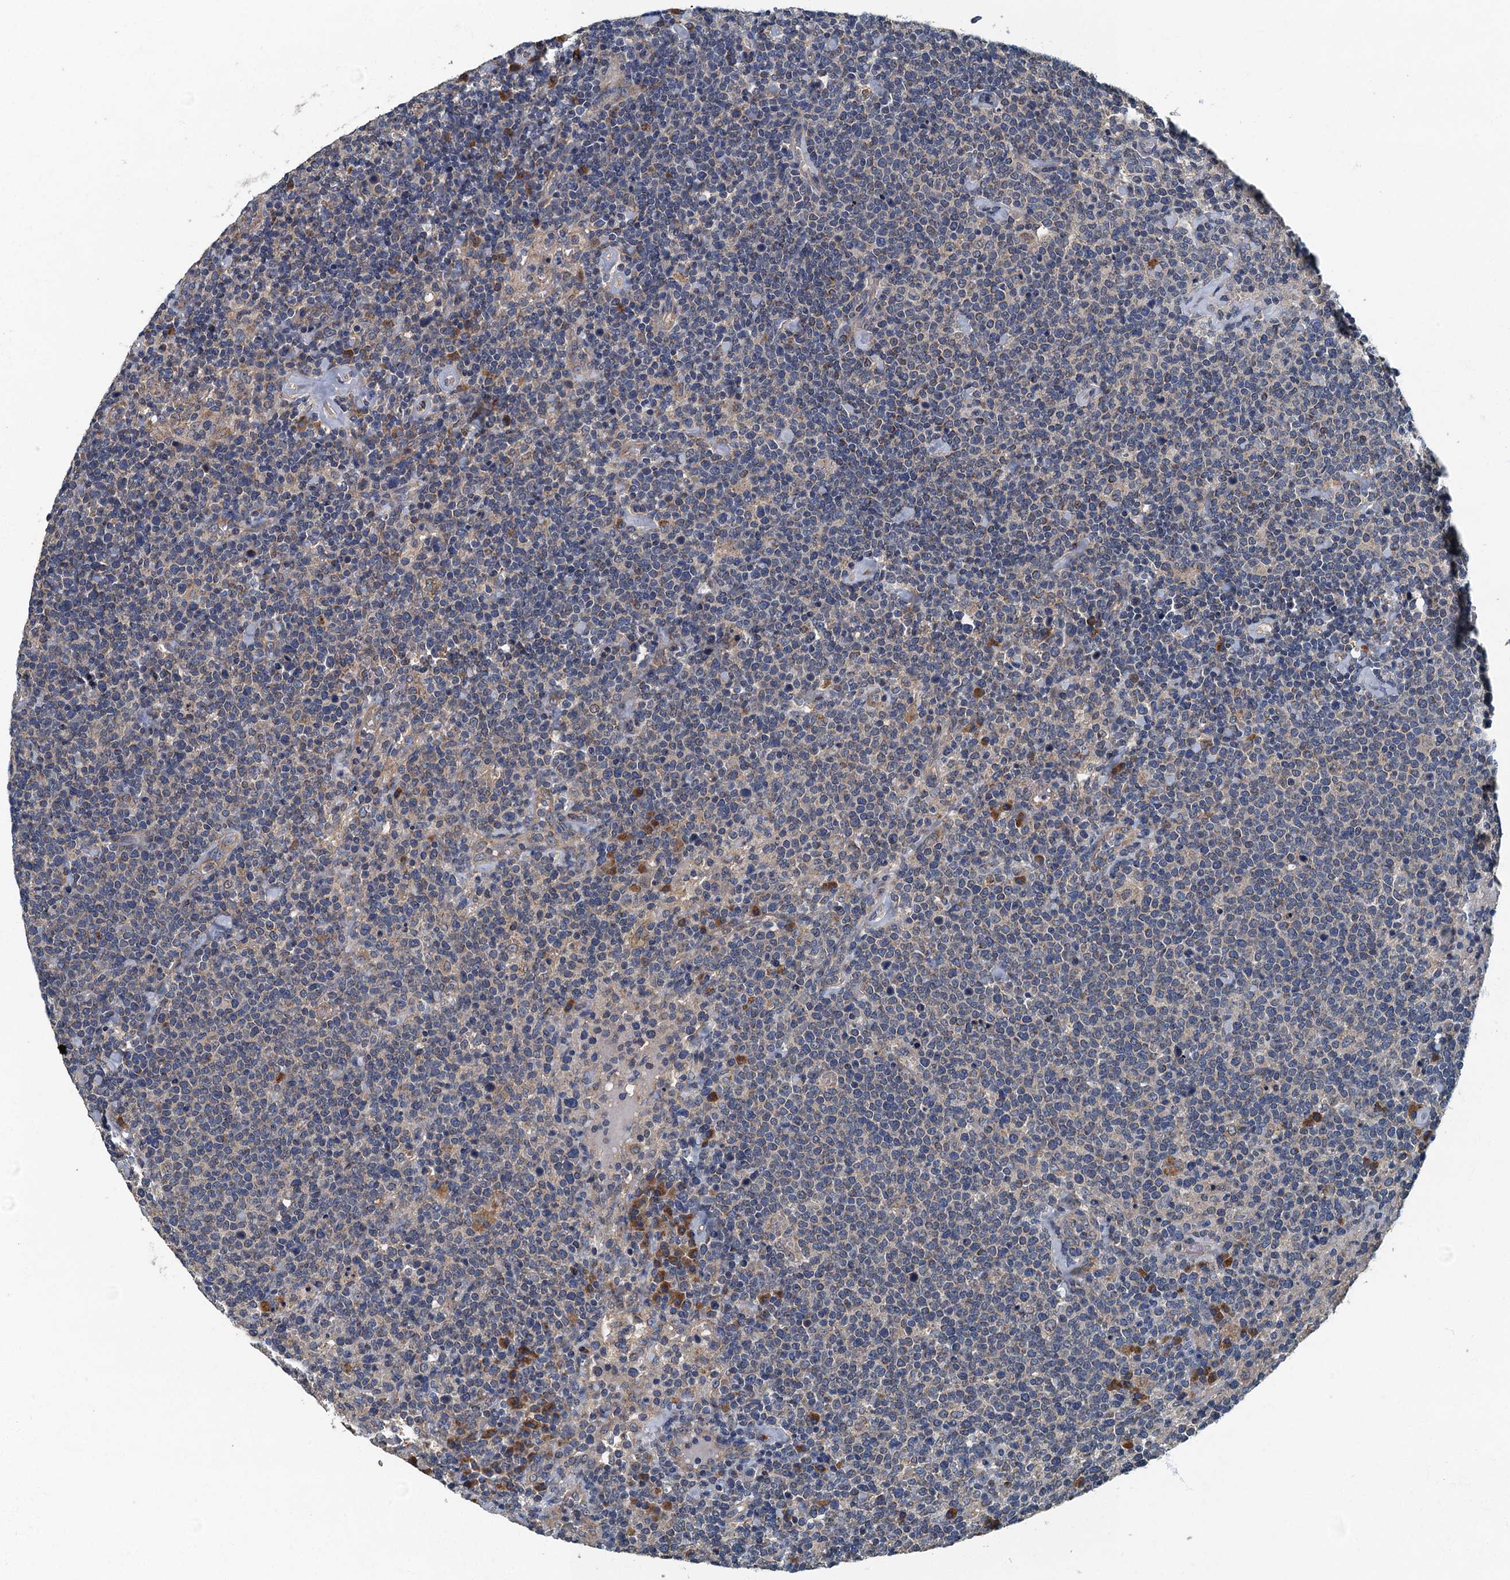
{"staining": {"intensity": "negative", "quantity": "none", "location": "none"}, "tissue": "lymphoma", "cell_type": "Tumor cells", "image_type": "cancer", "snomed": [{"axis": "morphology", "description": "Malignant lymphoma, non-Hodgkin's type, High grade"}, {"axis": "topography", "description": "Lymph node"}], "caption": "Tumor cells show no significant protein positivity in lymphoma. Nuclei are stained in blue.", "gene": "DDX49", "patient": {"sex": "male", "age": 61}}